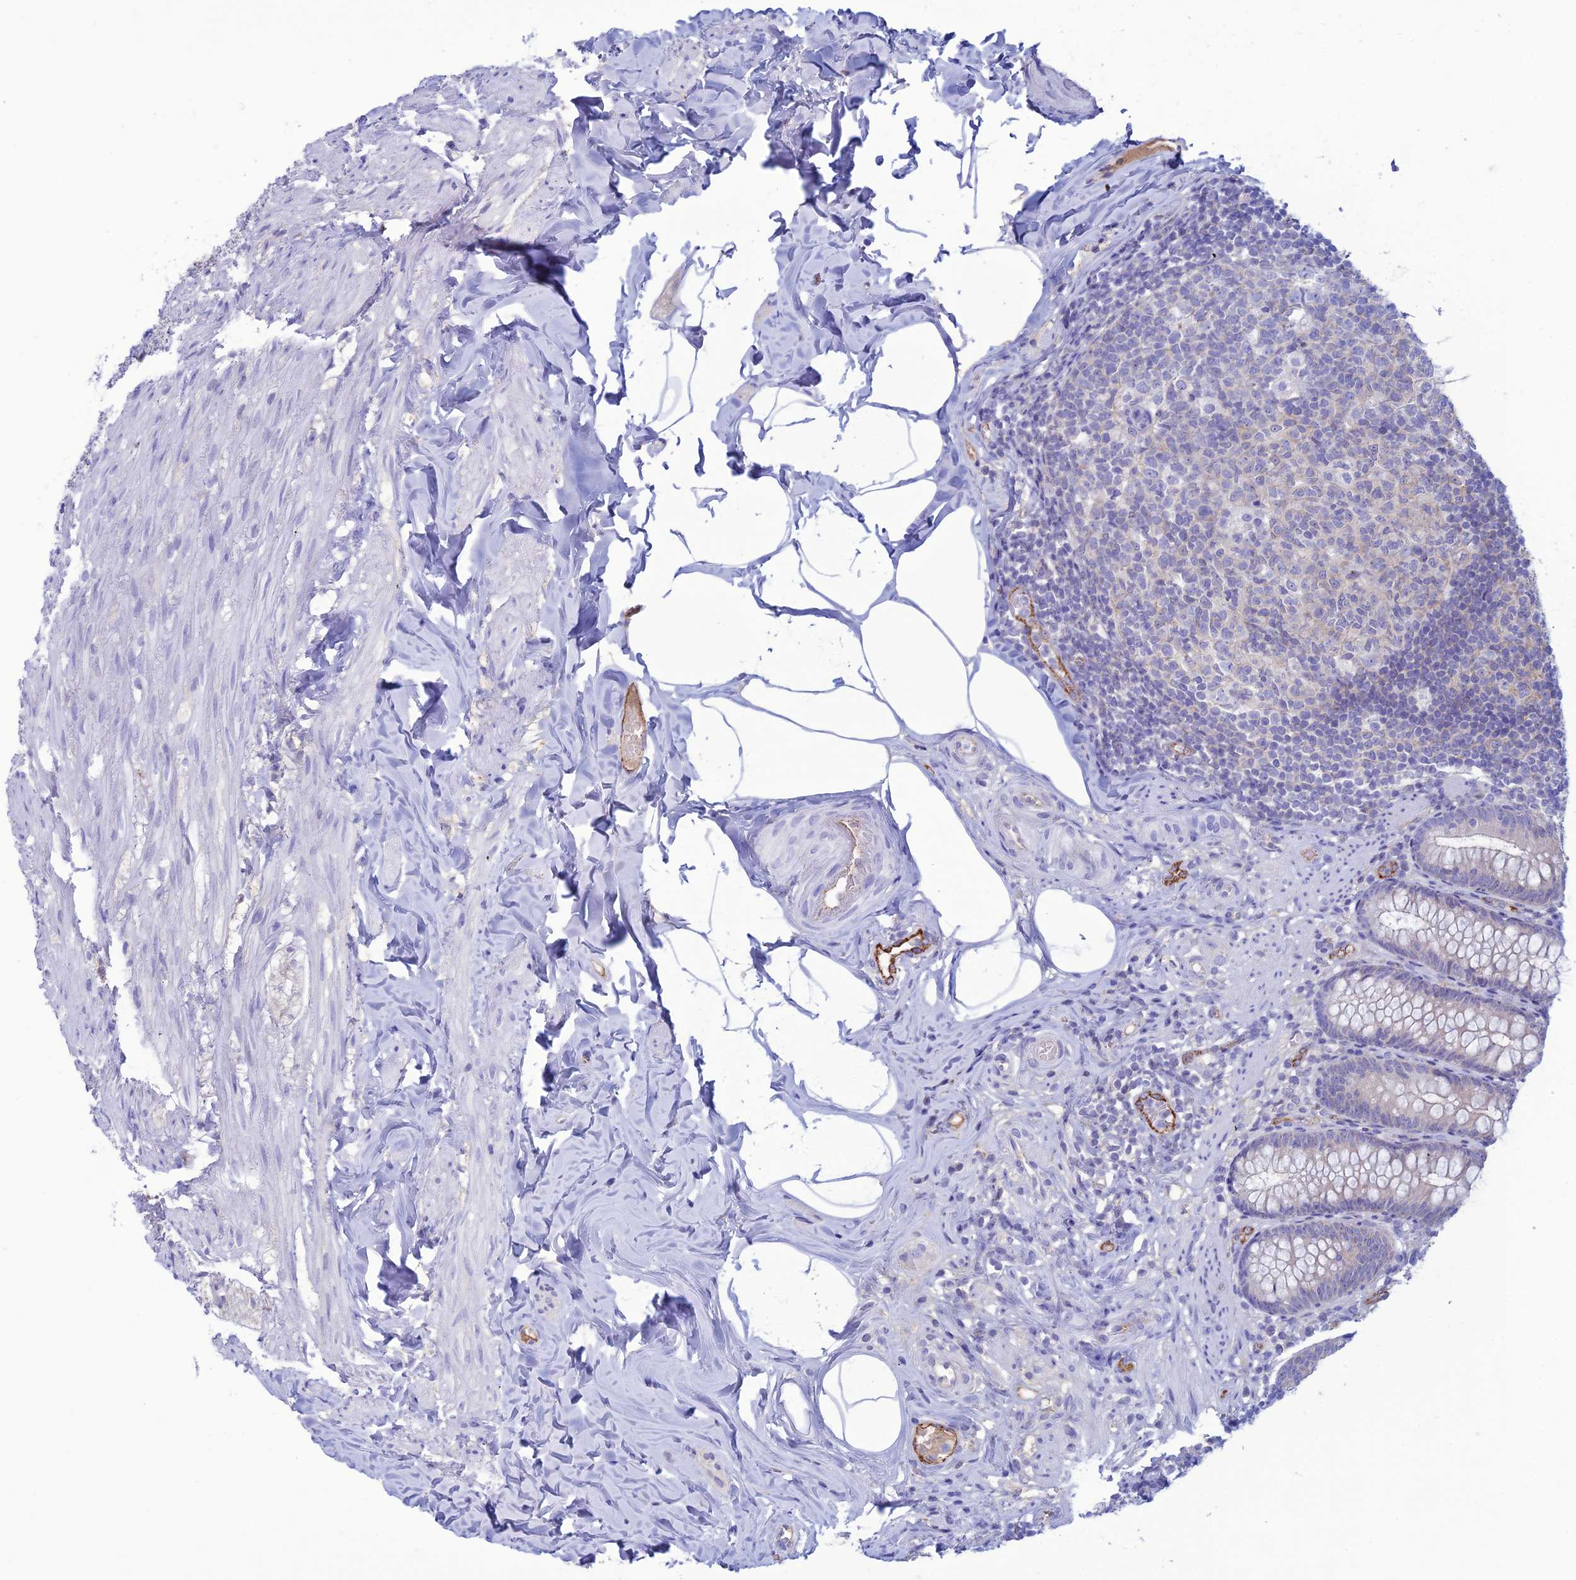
{"staining": {"intensity": "negative", "quantity": "none", "location": "none"}, "tissue": "appendix", "cell_type": "Glandular cells", "image_type": "normal", "snomed": [{"axis": "morphology", "description": "Normal tissue, NOS"}, {"axis": "topography", "description": "Appendix"}], "caption": "IHC micrograph of unremarkable appendix: appendix stained with DAB demonstrates no significant protein staining in glandular cells. The staining is performed using DAB (3,3'-diaminobenzidine) brown chromogen with nuclei counter-stained in using hematoxylin.", "gene": "CDC42EP5", "patient": {"sex": "male", "age": 55}}